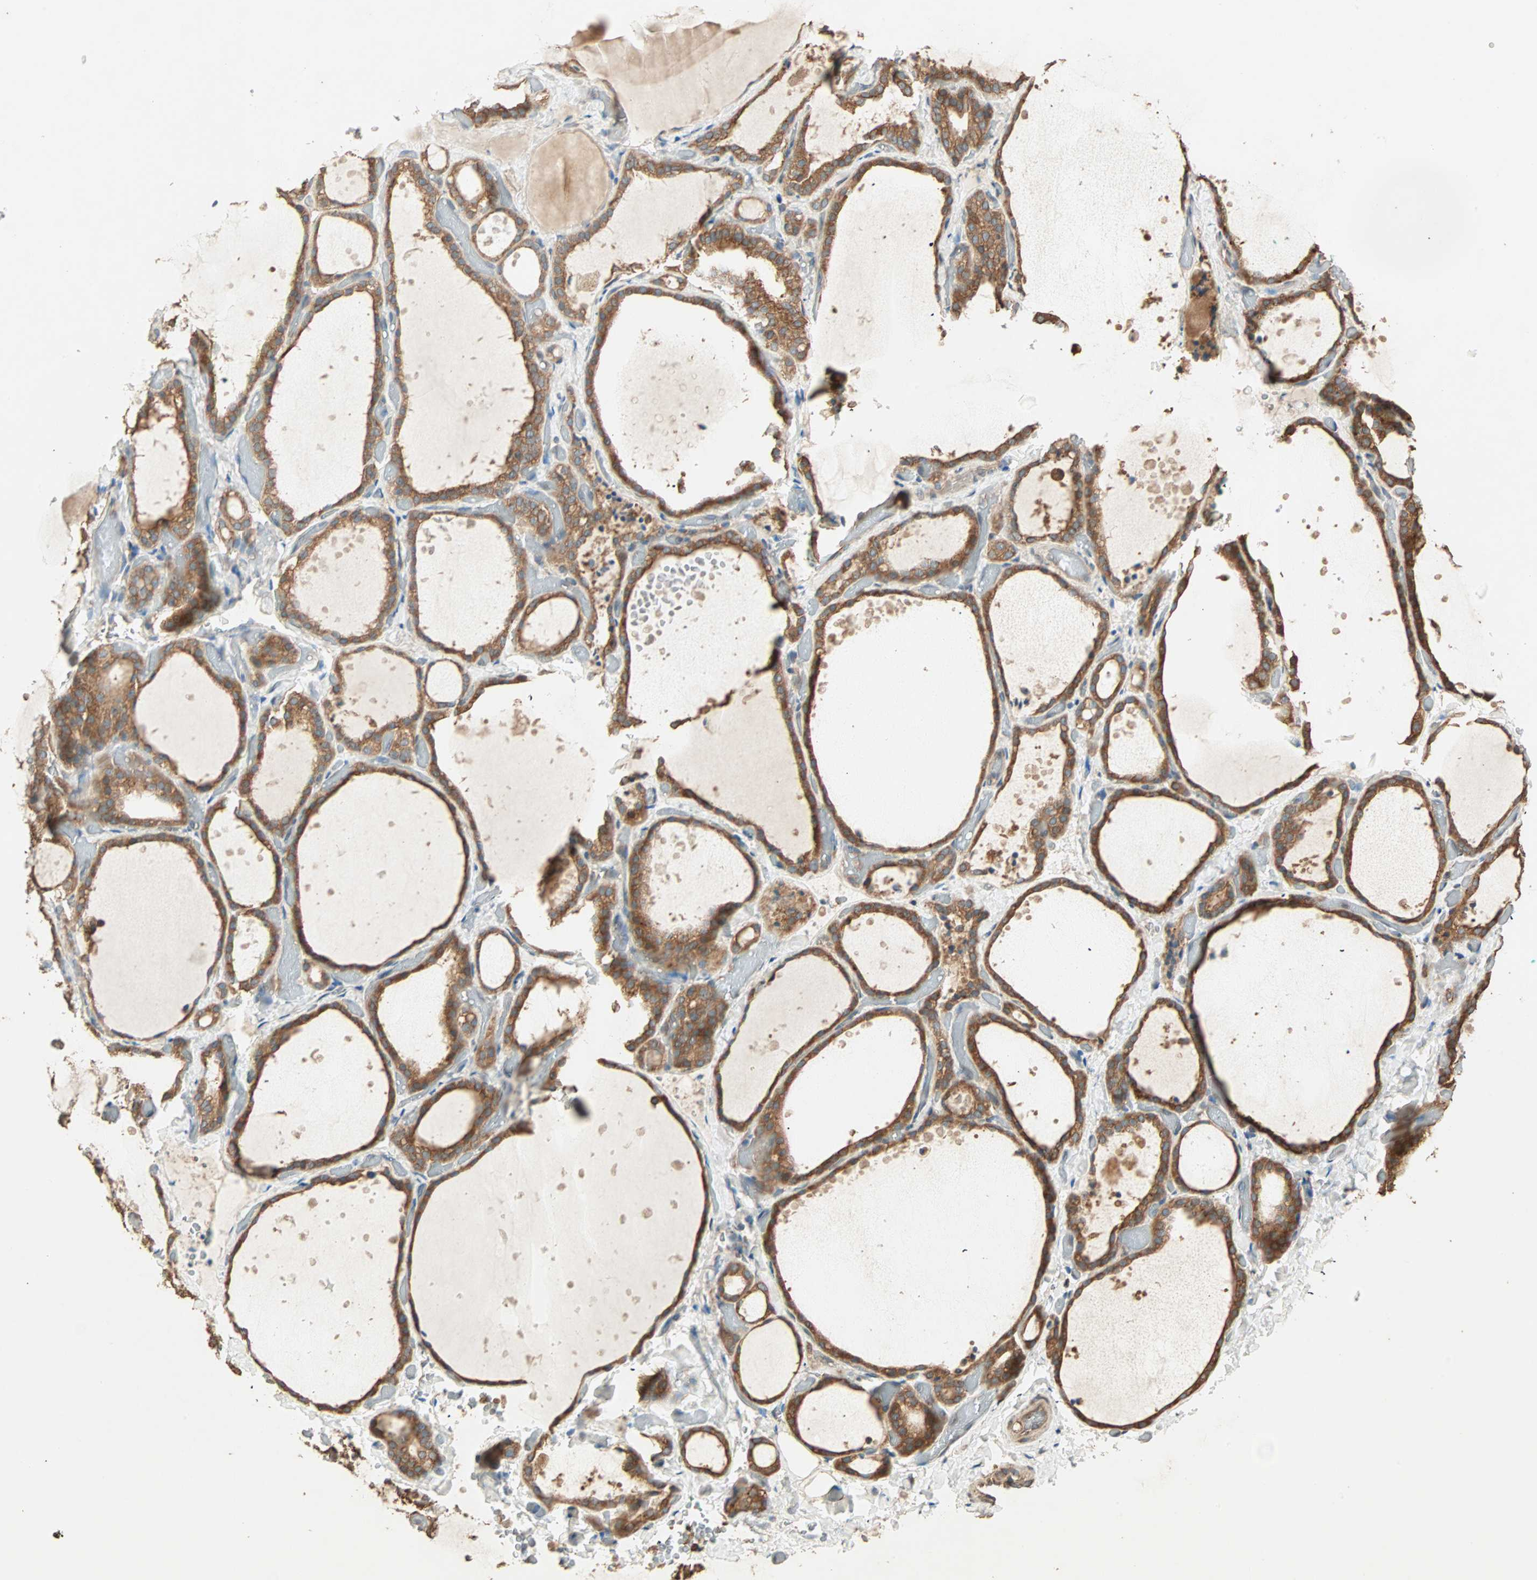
{"staining": {"intensity": "strong", "quantity": ">75%", "location": "cytoplasmic/membranous"}, "tissue": "thyroid gland", "cell_type": "Glandular cells", "image_type": "normal", "snomed": [{"axis": "morphology", "description": "Normal tissue, NOS"}, {"axis": "topography", "description": "Thyroid gland"}], "caption": "Protein staining displays strong cytoplasmic/membranous expression in about >75% of glandular cells in unremarkable thyroid gland. Using DAB (3,3'-diaminobenzidine) (brown) and hematoxylin (blue) stains, captured at high magnification using brightfield microscopy.", "gene": "EIF4G2", "patient": {"sex": "female", "age": 44}}